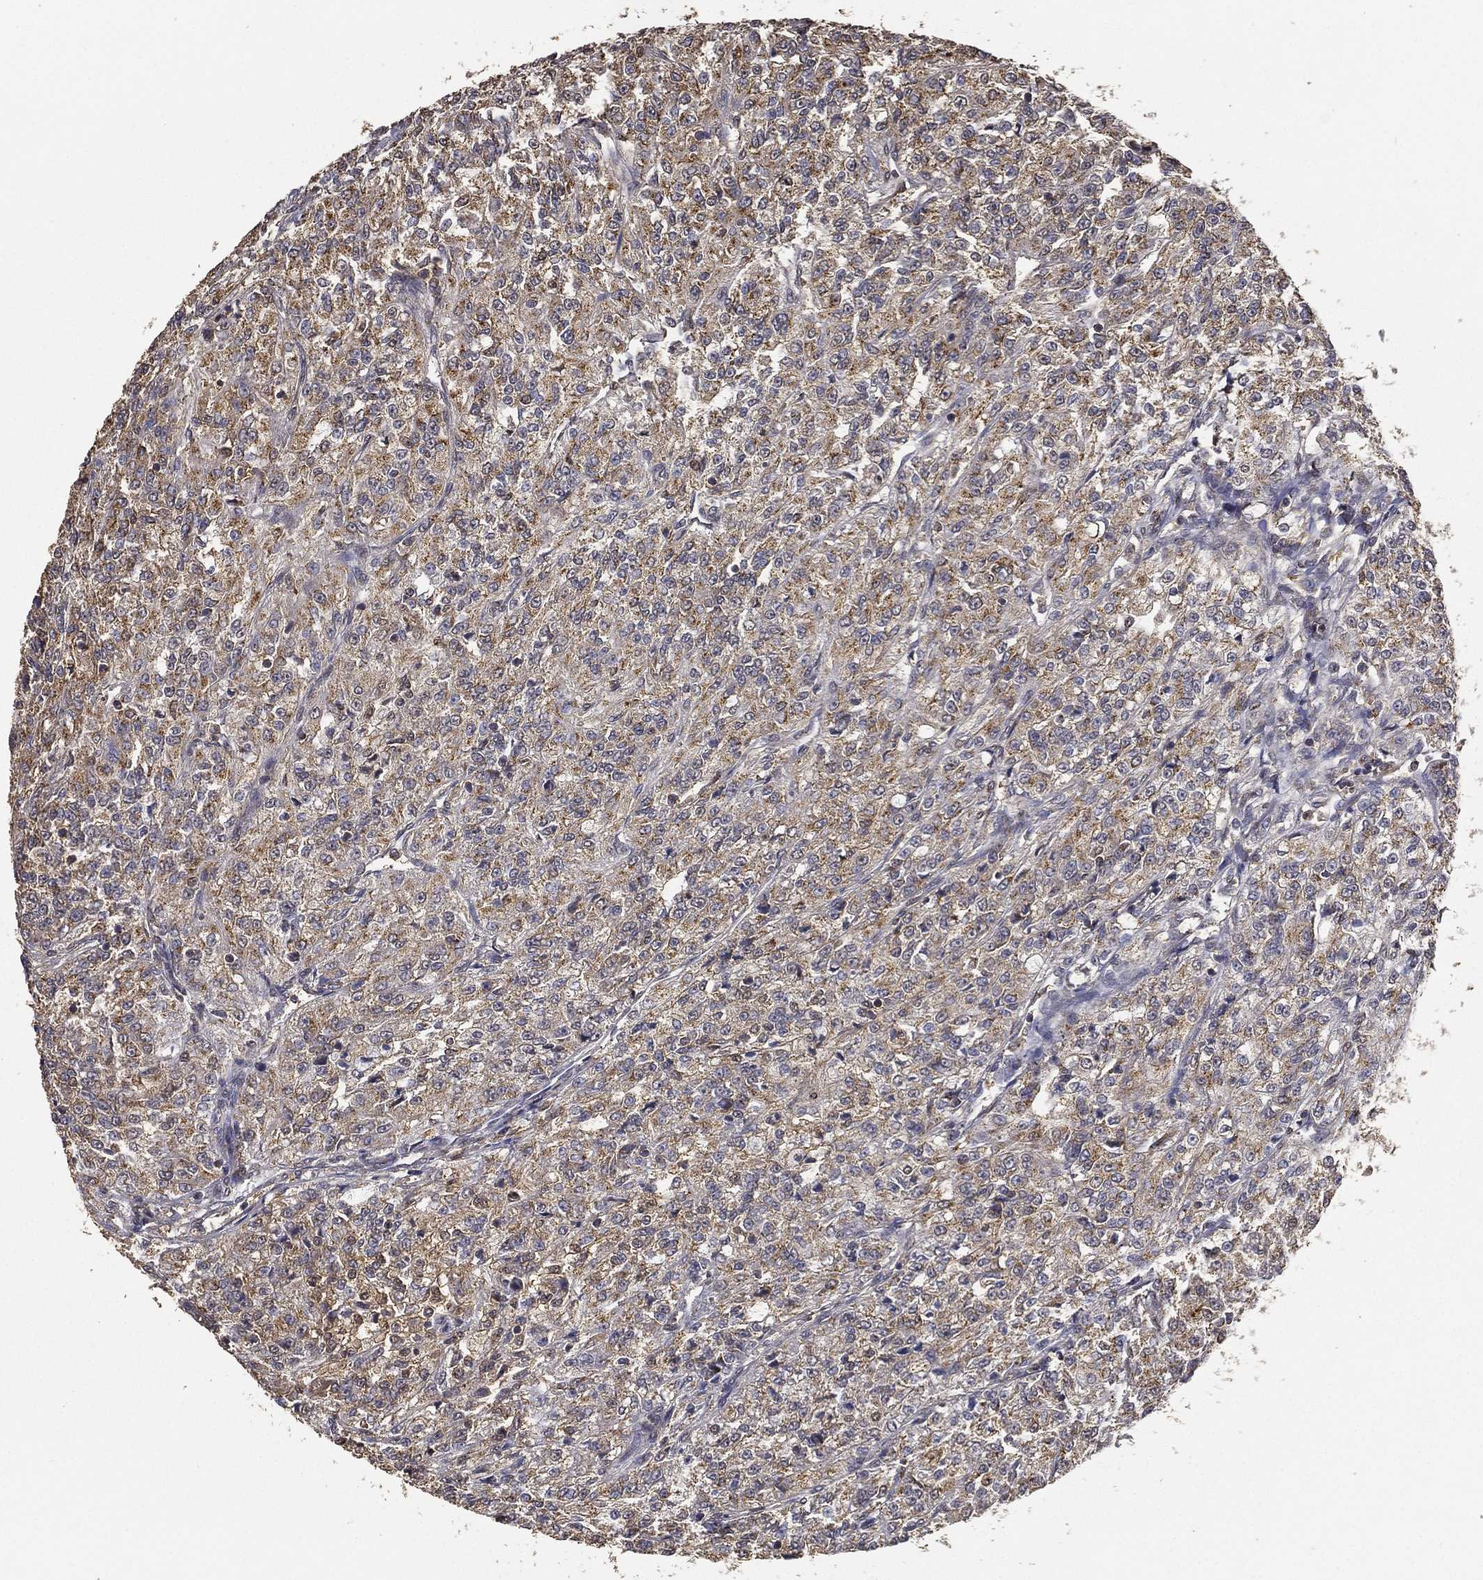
{"staining": {"intensity": "weak", "quantity": ">75%", "location": "cytoplasmic/membranous"}, "tissue": "renal cancer", "cell_type": "Tumor cells", "image_type": "cancer", "snomed": [{"axis": "morphology", "description": "Adenocarcinoma, NOS"}, {"axis": "topography", "description": "Kidney"}], "caption": "Immunohistochemical staining of renal adenocarcinoma reveals weak cytoplasmic/membranous protein staining in approximately >75% of tumor cells.", "gene": "GPR183", "patient": {"sex": "female", "age": 63}}